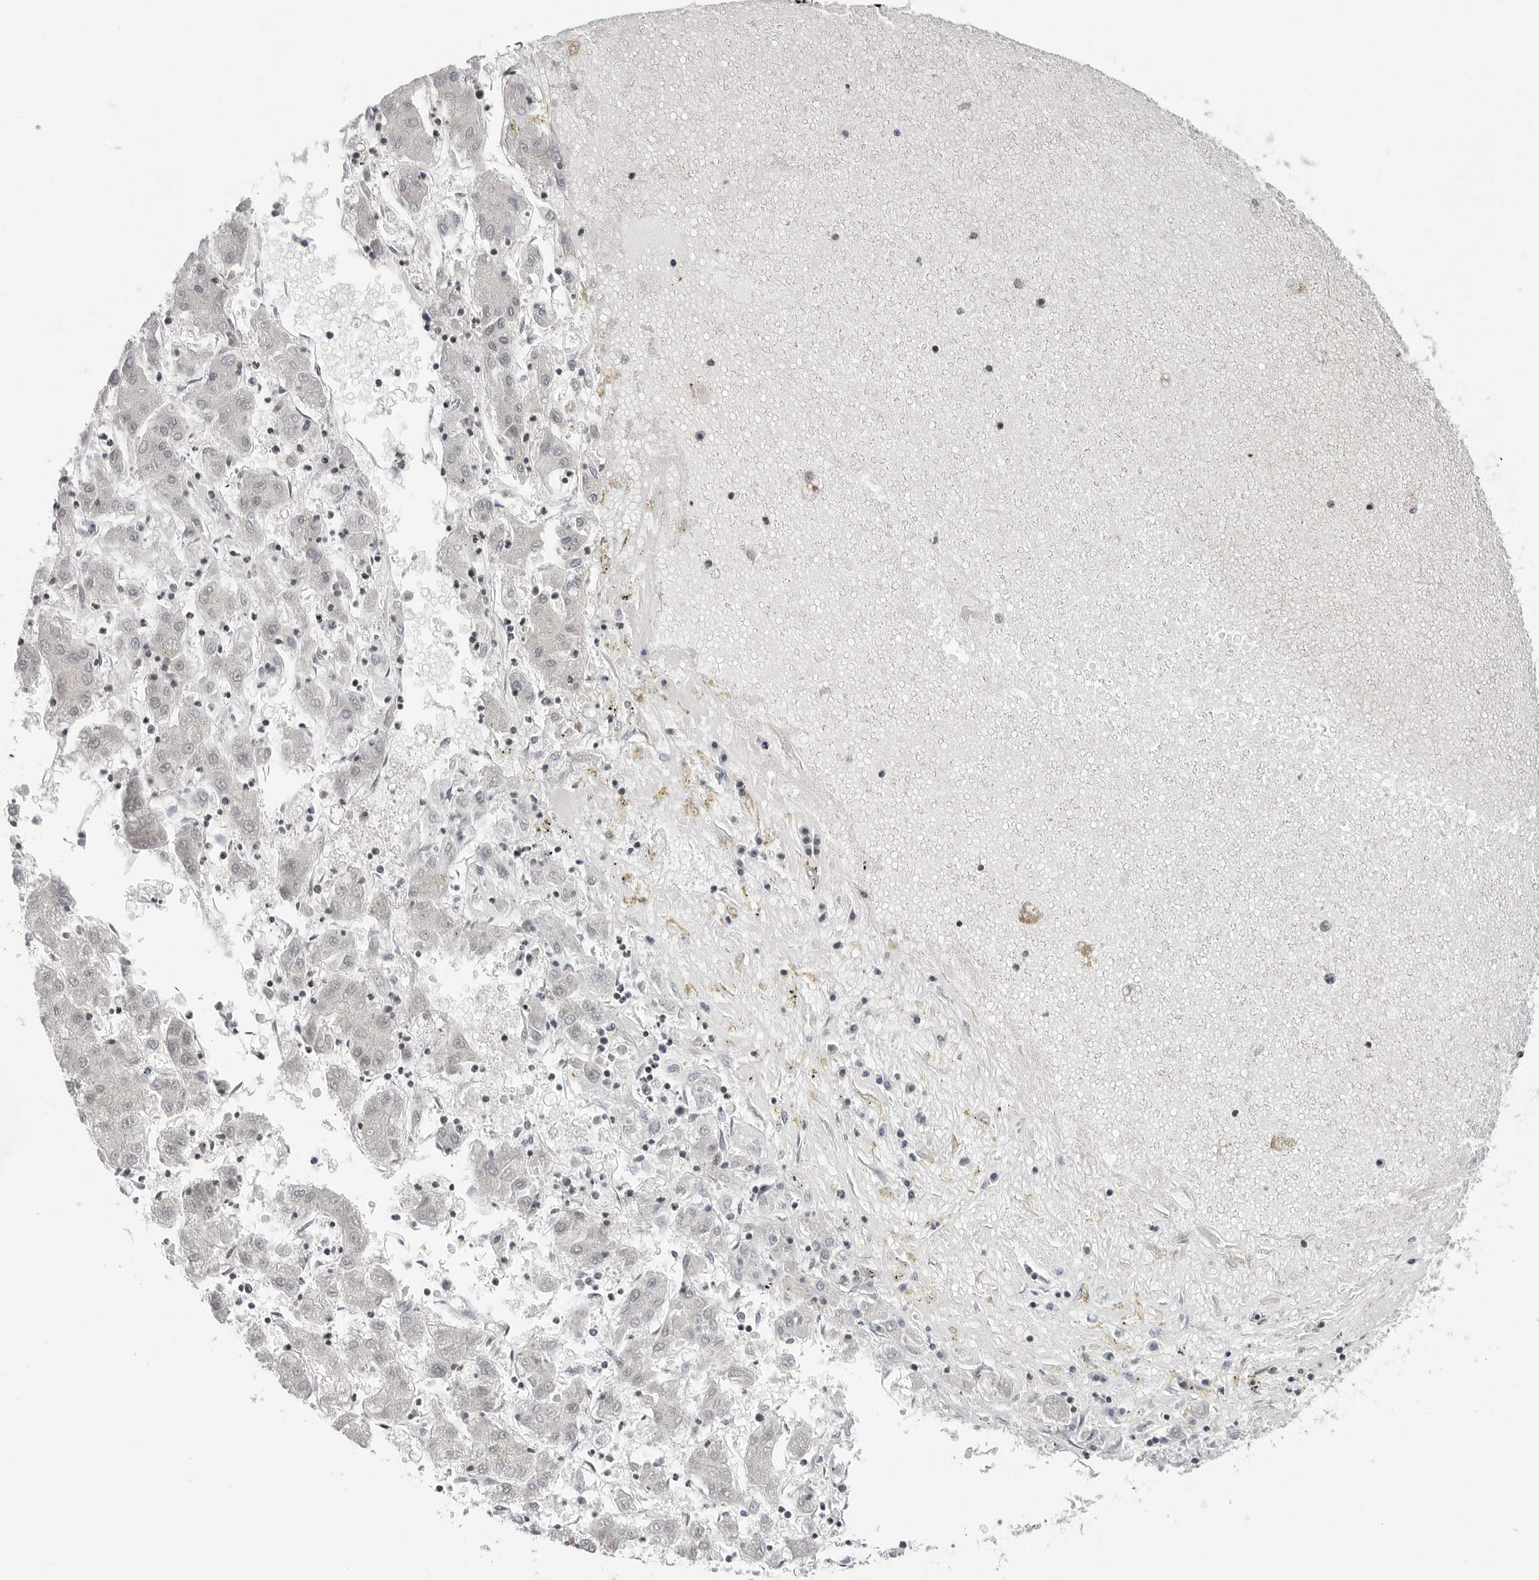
{"staining": {"intensity": "negative", "quantity": "none", "location": "none"}, "tissue": "liver cancer", "cell_type": "Tumor cells", "image_type": "cancer", "snomed": [{"axis": "morphology", "description": "Carcinoma, Hepatocellular, NOS"}, {"axis": "topography", "description": "Liver"}], "caption": "An IHC photomicrograph of liver cancer (hepatocellular carcinoma) is shown. There is no staining in tumor cells of liver cancer (hepatocellular carcinoma).", "gene": "C8orf33", "patient": {"sex": "male", "age": 72}}